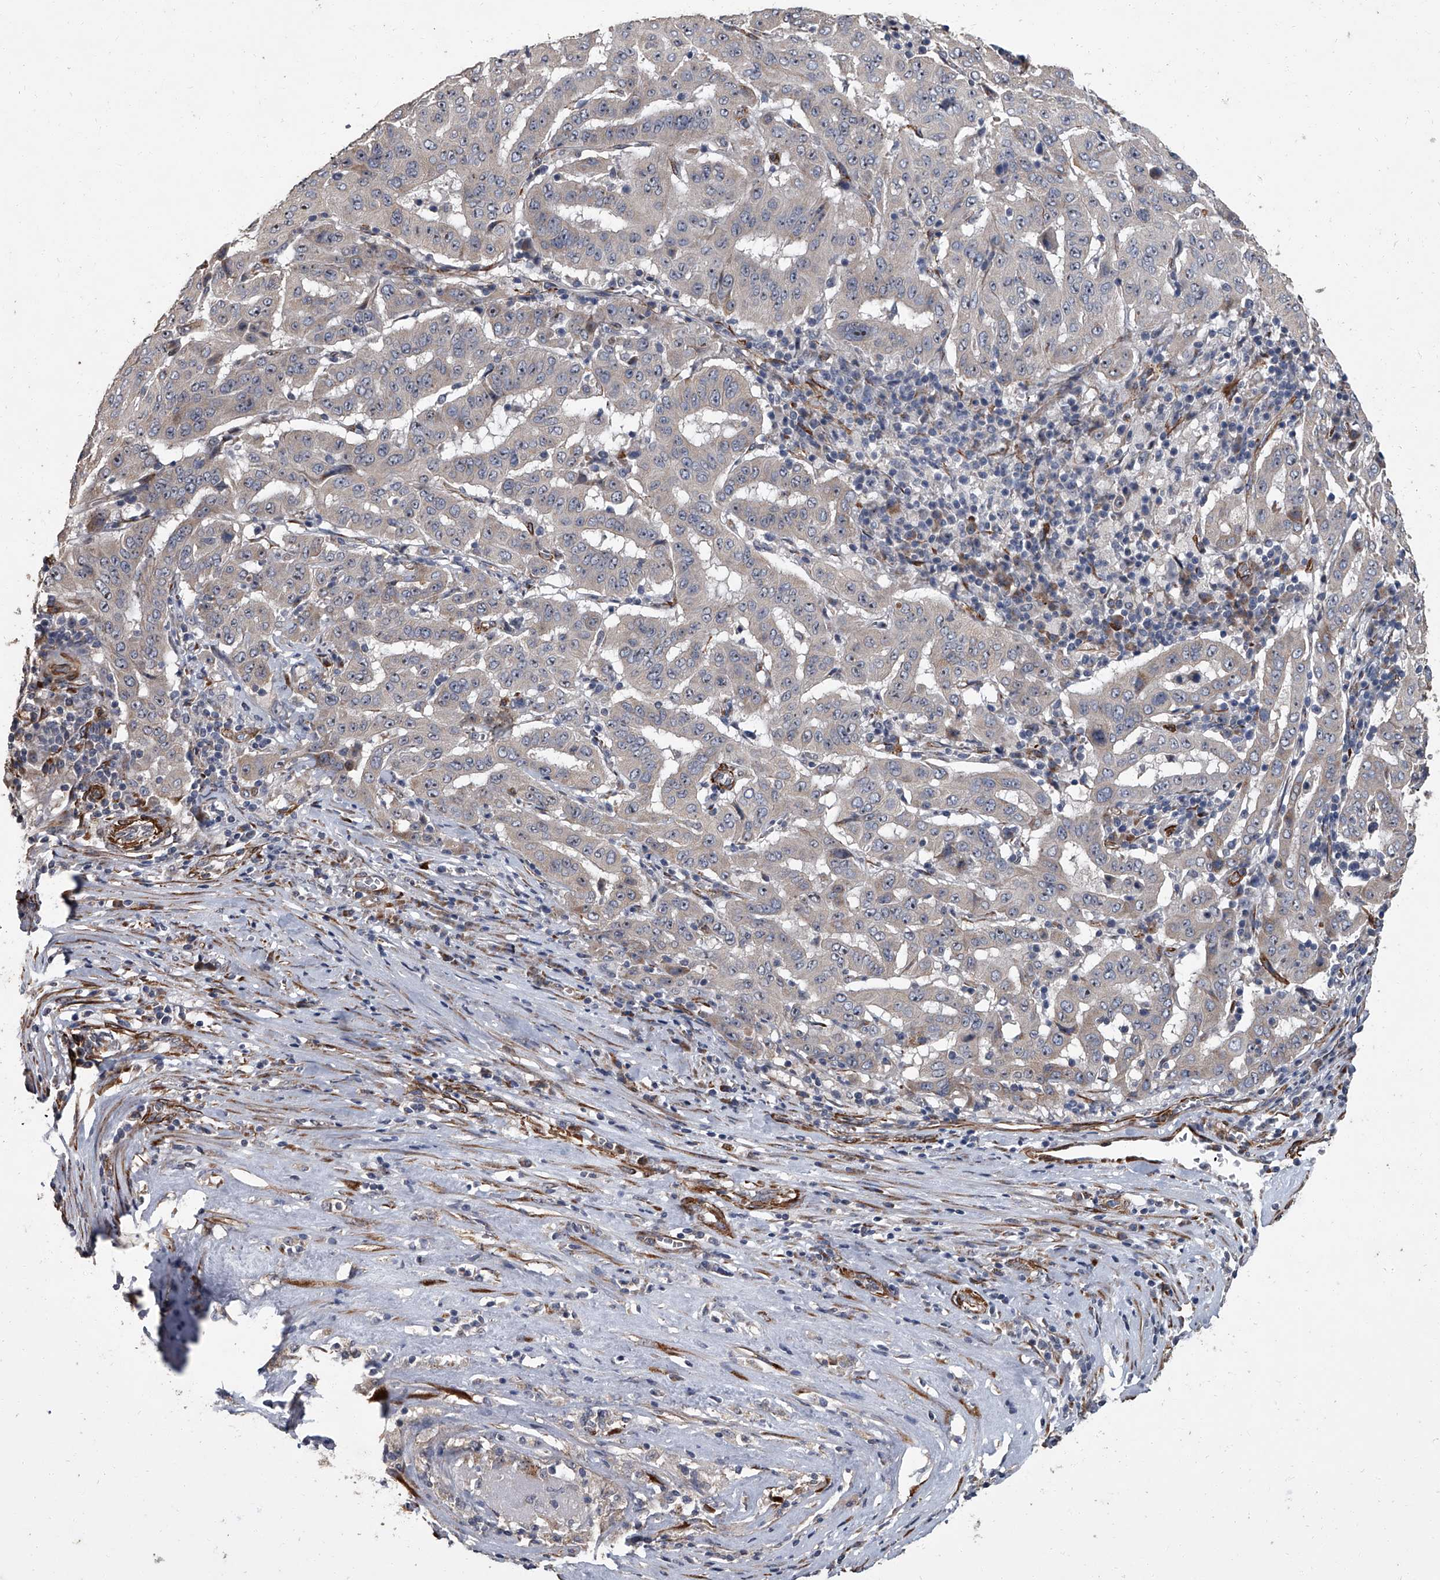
{"staining": {"intensity": "negative", "quantity": "none", "location": "none"}, "tissue": "pancreatic cancer", "cell_type": "Tumor cells", "image_type": "cancer", "snomed": [{"axis": "morphology", "description": "Adenocarcinoma, NOS"}, {"axis": "topography", "description": "Pancreas"}], "caption": "This micrograph is of adenocarcinoma (pancreatic) stained with immunohistochemistry (IHC) to label a protein in brown with the nuclei are counter-stained blue. There is no positivity in tumor cells.", "gene": "SIRT4", "patient": {"sex": "male", "age": 63}}